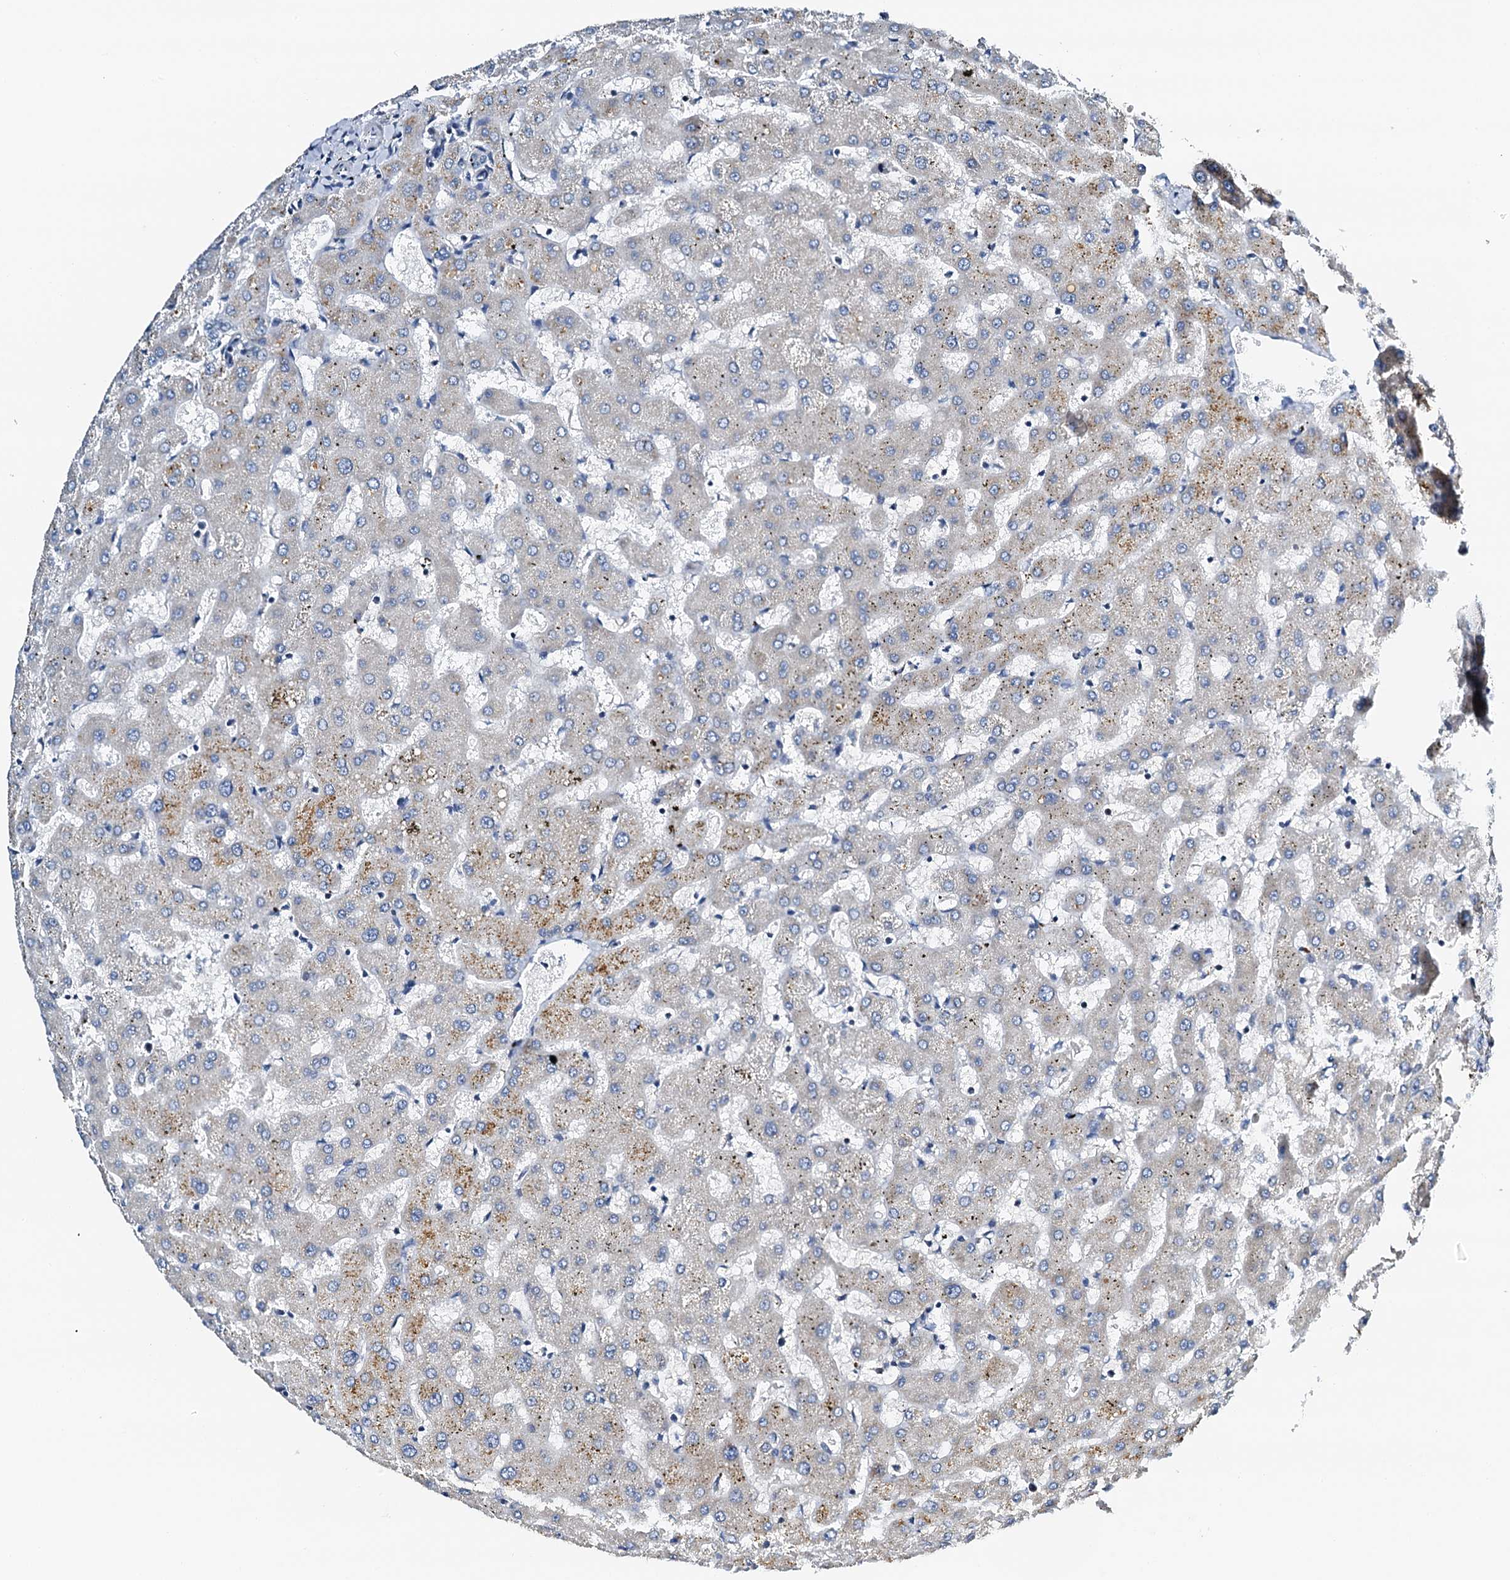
{"staining": {"intensity": "negative", "quantity": "none", "location": "none"}, "tissue": "liver", "cell_type": "Cholangiocytes", "image_type": "normal", "snomed": [{"axis": "morphology", "description": "Normal tissue, NOS"}, {"axis": "topography", "description": "Liver"}], "caption": "Image shows no protein positivity in cholangiocytes of unremarkable liver.", "gene": "POC1A", "patient": {"sex": "female", "age": 63}}